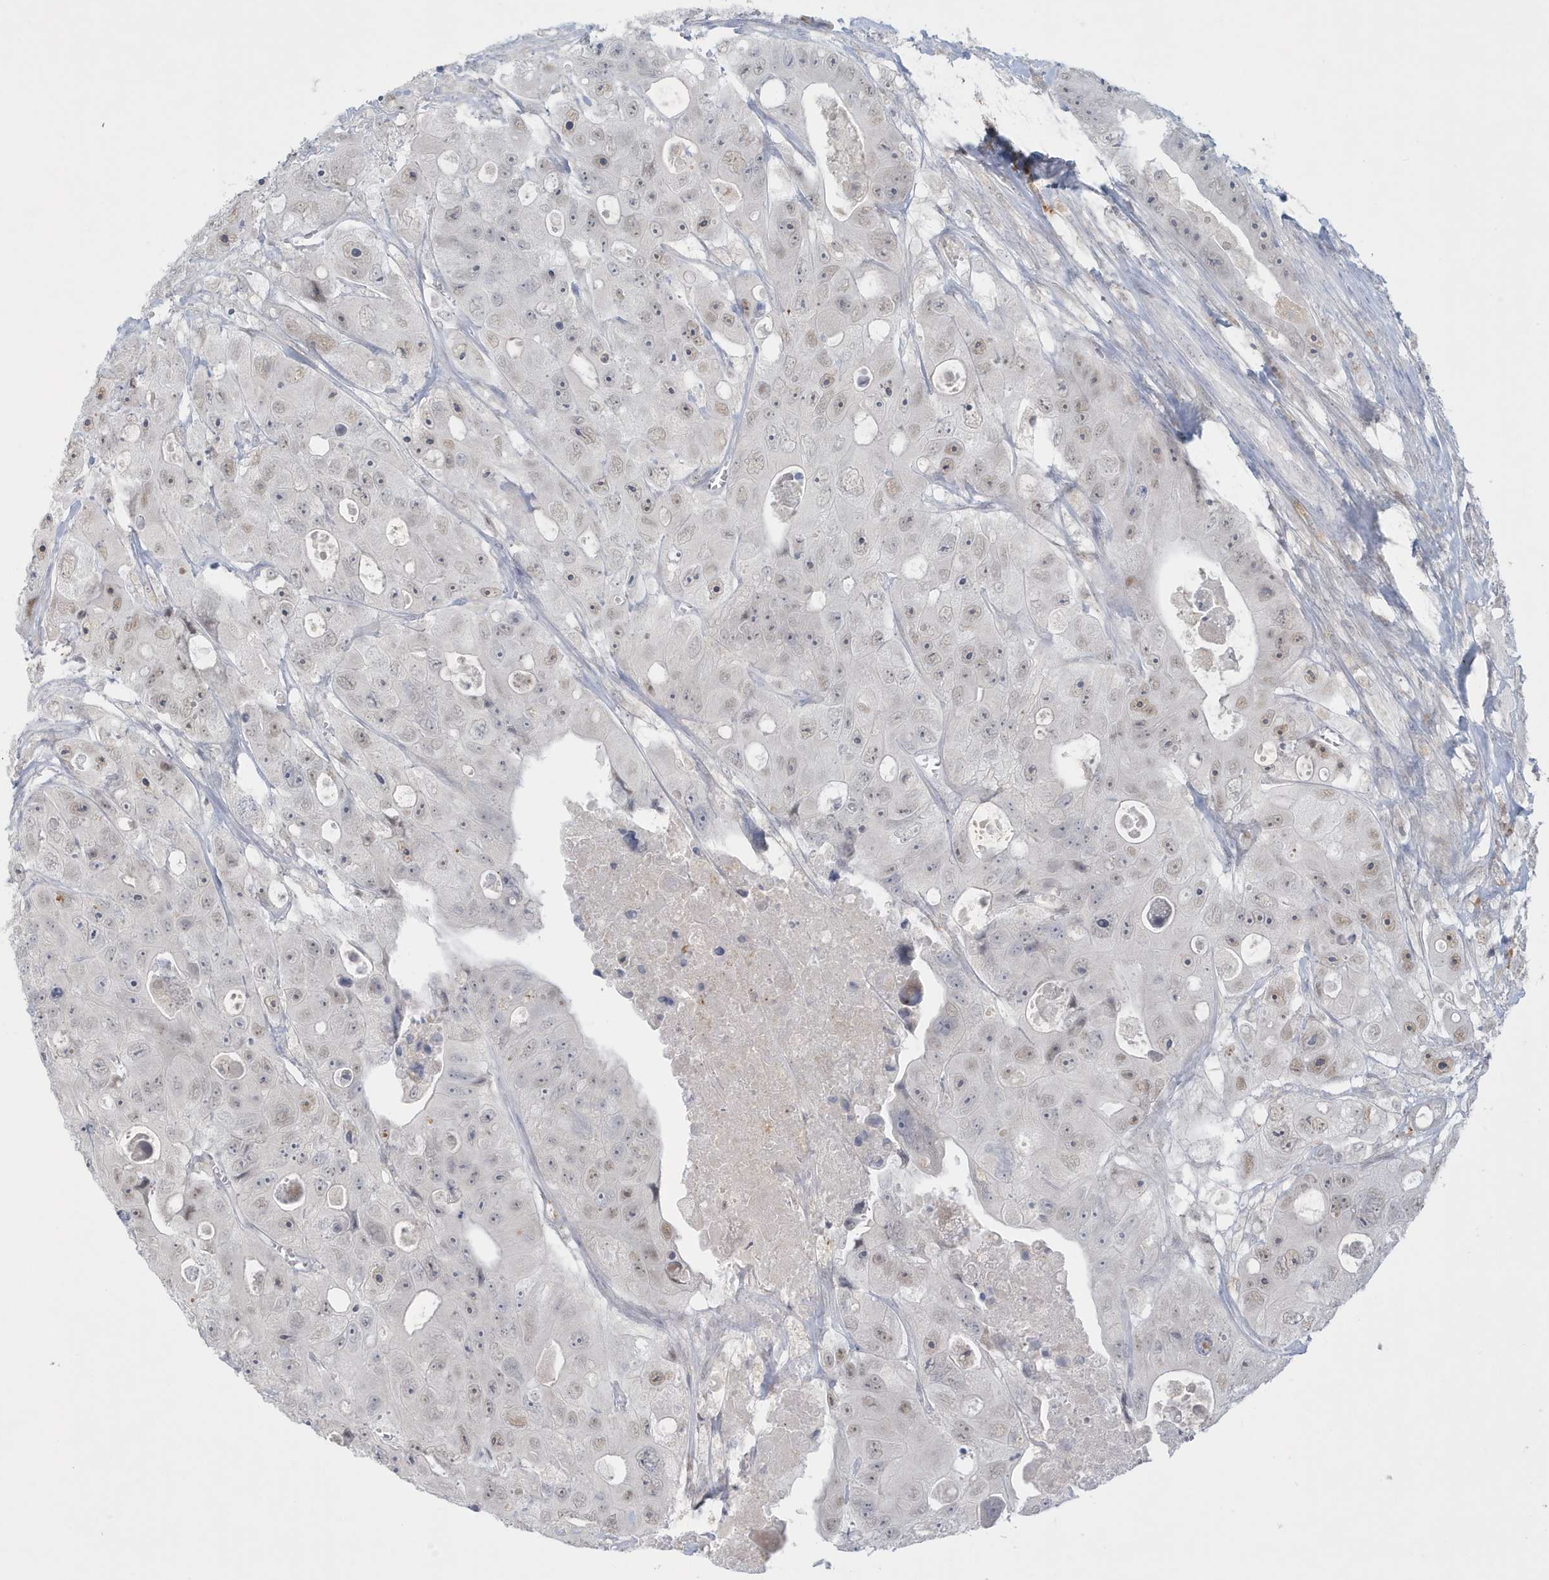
{"staining": {"intensity": "weak", "quantity": "<25%", "location": "nuclear"}, "tissue": "colorectal cancer", "cell_type": "Tumor cells", "image_type": "cancer", "snomed": [{"axis": "morphology", "description": "Adenocarcinoma, NOS"}, {"axis": "topography", "description": "Colon"}], "caption": "The immunohistochemistry photomicrograph has no significant staining in tumor cells of adenocarcinoma (colorectal) tissue.", "gene": "HERC6", "patient": {"sex": "female", "age": 46}}